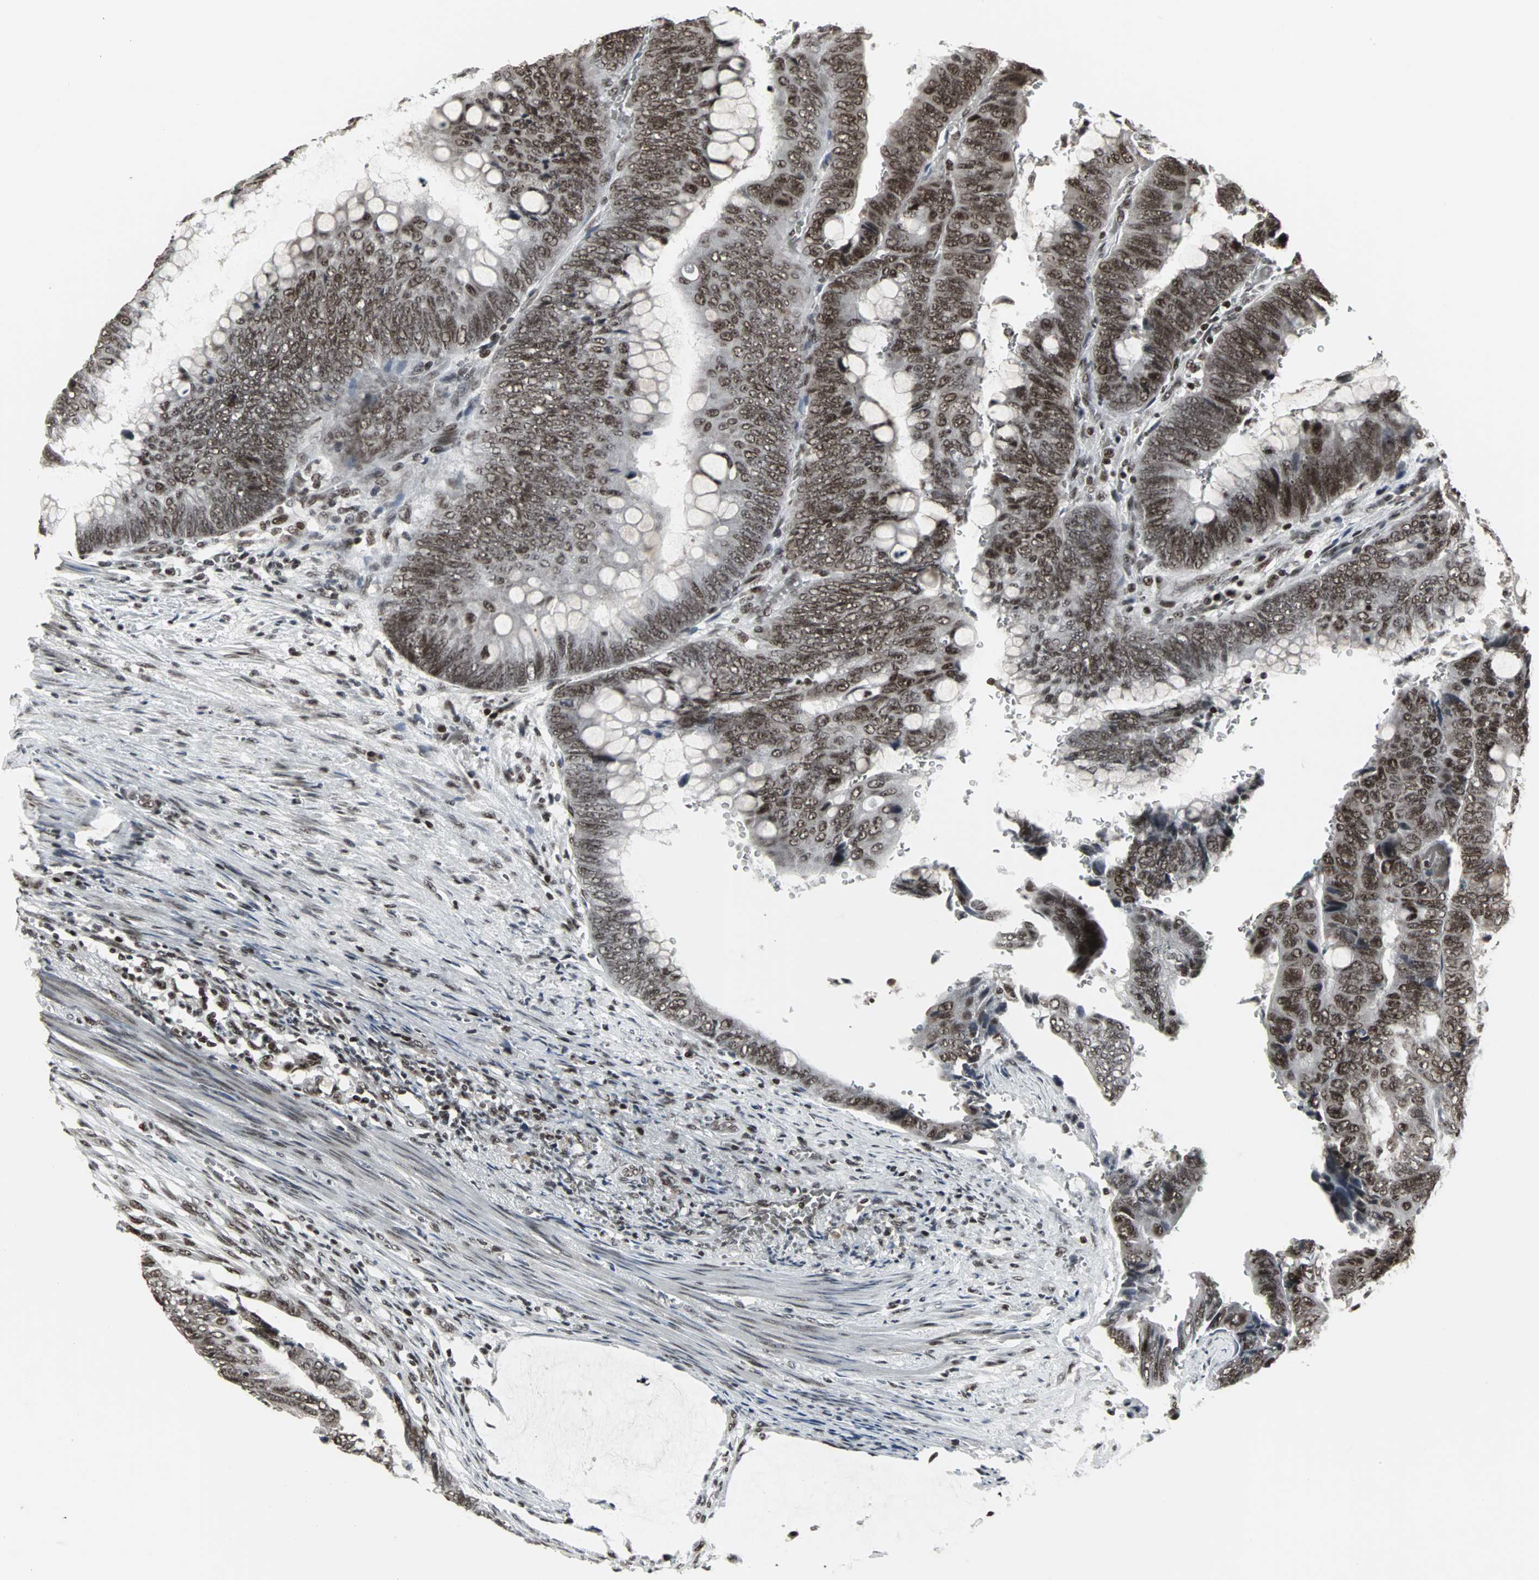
{"staining": {"intensity": "strong", "quantity": ">75%", "location": "nuclear"}, "tissue": "colorectal cancer", "cell_type": "Tumor cells", "image_type": "cancer", "snomed": [{"axis": "morphology", "description": "Normal tissue, NOS"}, {"axis": "morphology", "description": "Adenocarcinoma, NOS"}, {"axis": "topography", "description": "Rectum"}, {"axis": "topography", "description": "Peripheral nerve tissue"}], "caption": "Colorectal cancer stained for a protein displays strong nuclear positivity in tumor cells.", "gene": "PNKP", "patient": {"sex": "male", "age": 92}}